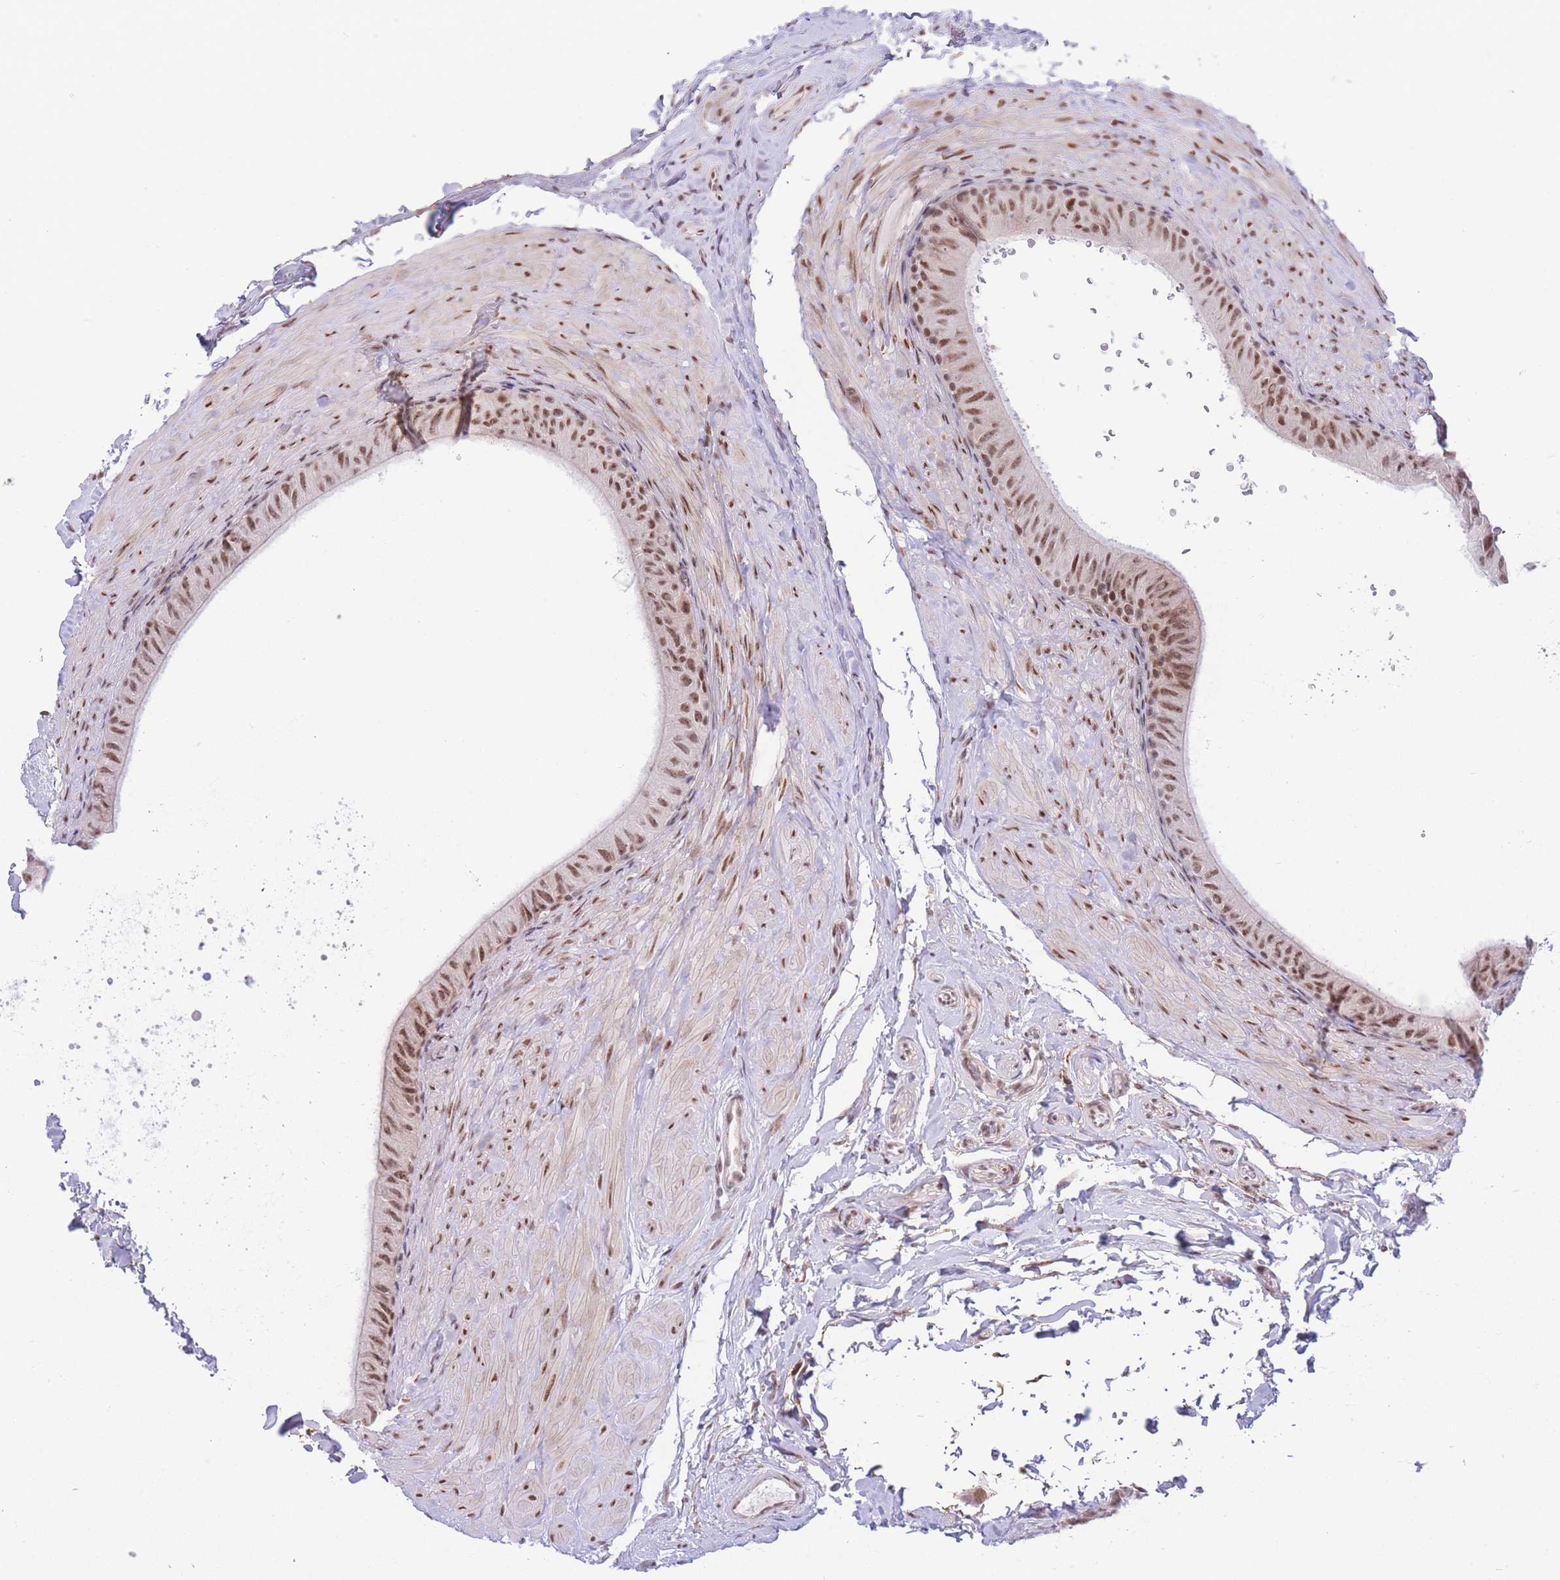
{"staining": {"intensity": "moderate", "quantity": ">75%", "location": "nuclear"}, "tissue": "epididymis", "cell_type": "Glandular cells", "image_type": "normal", "snomed": [{"axis": "morphology", "description": "Normal tissue, NOS"}, {"axis": "topography", "description": "Epididymis"}], "caption": "Immunohistochemical staining of unremarkable human epididymis displays moderate nuclear protein staining in approximately >75% of glandular cells. (brown staining indicates protein expression, while blue staining denotes nuclei).", "gene": "PCIF1", "patient": {"sex": "male", "age": 49}}